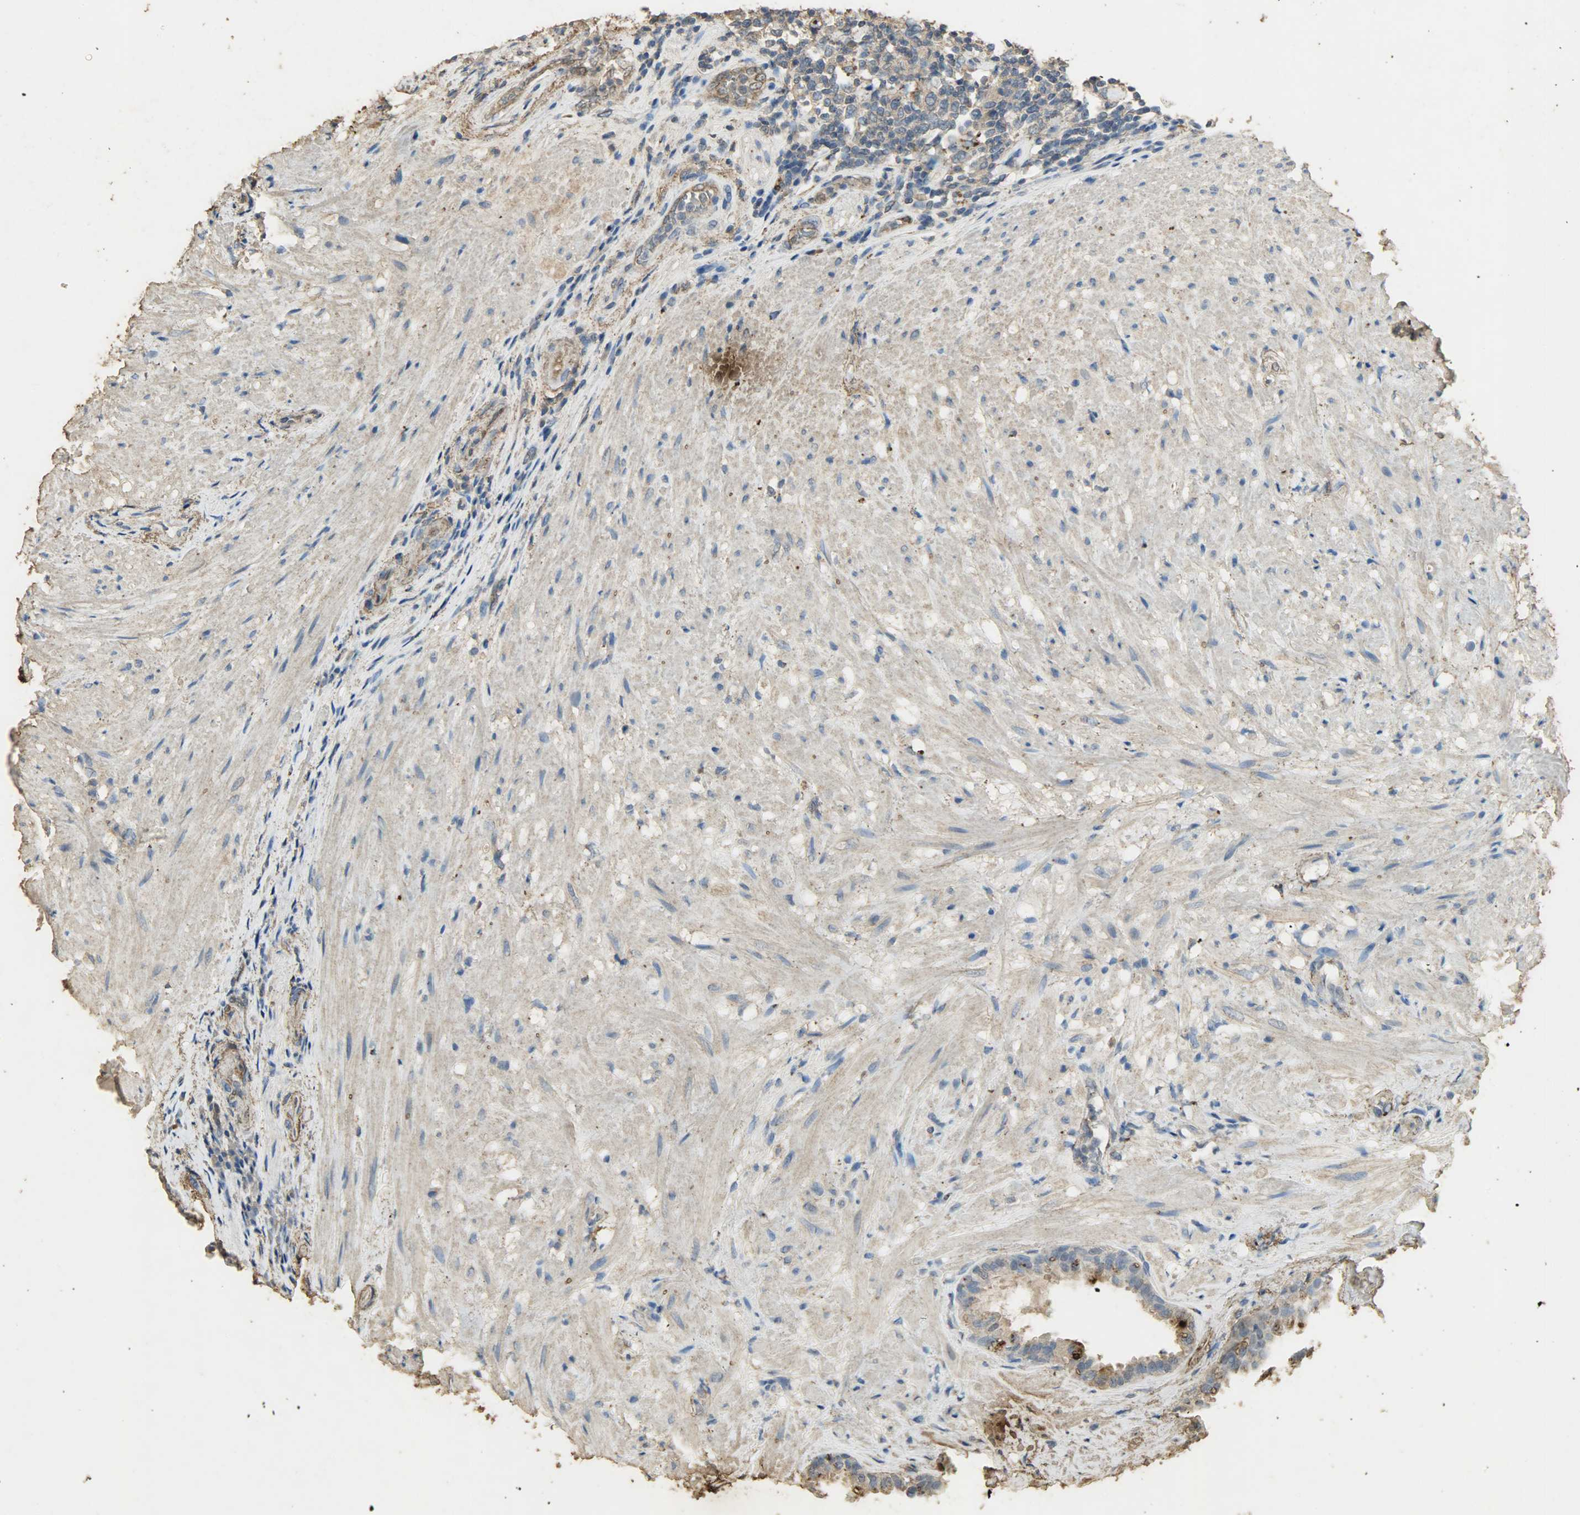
{"staining": {"intensity": "moderate", "quantity": "25%-75%", "location": "cytoplasmic/membranous"}, "tissue": "seminal vesicle", "cell_type": "Glandular cells", "image_type": "normal", "snomed": [{"axis": "morphology", "description": "Normal tissue, NOS"}, {"axis": "topography", "description": "Seminal veicle"}], "caption": "Protein analysis of unremarkable seminal vesicle shows moderate cytoplasmic/membranous expression in about 25%-75% of glandular cells. (DAB IHC, brown staining for protein, blue staining for nuclei).", "gene": "ASB9", "patient": {"sex": "male", "age": 61}}